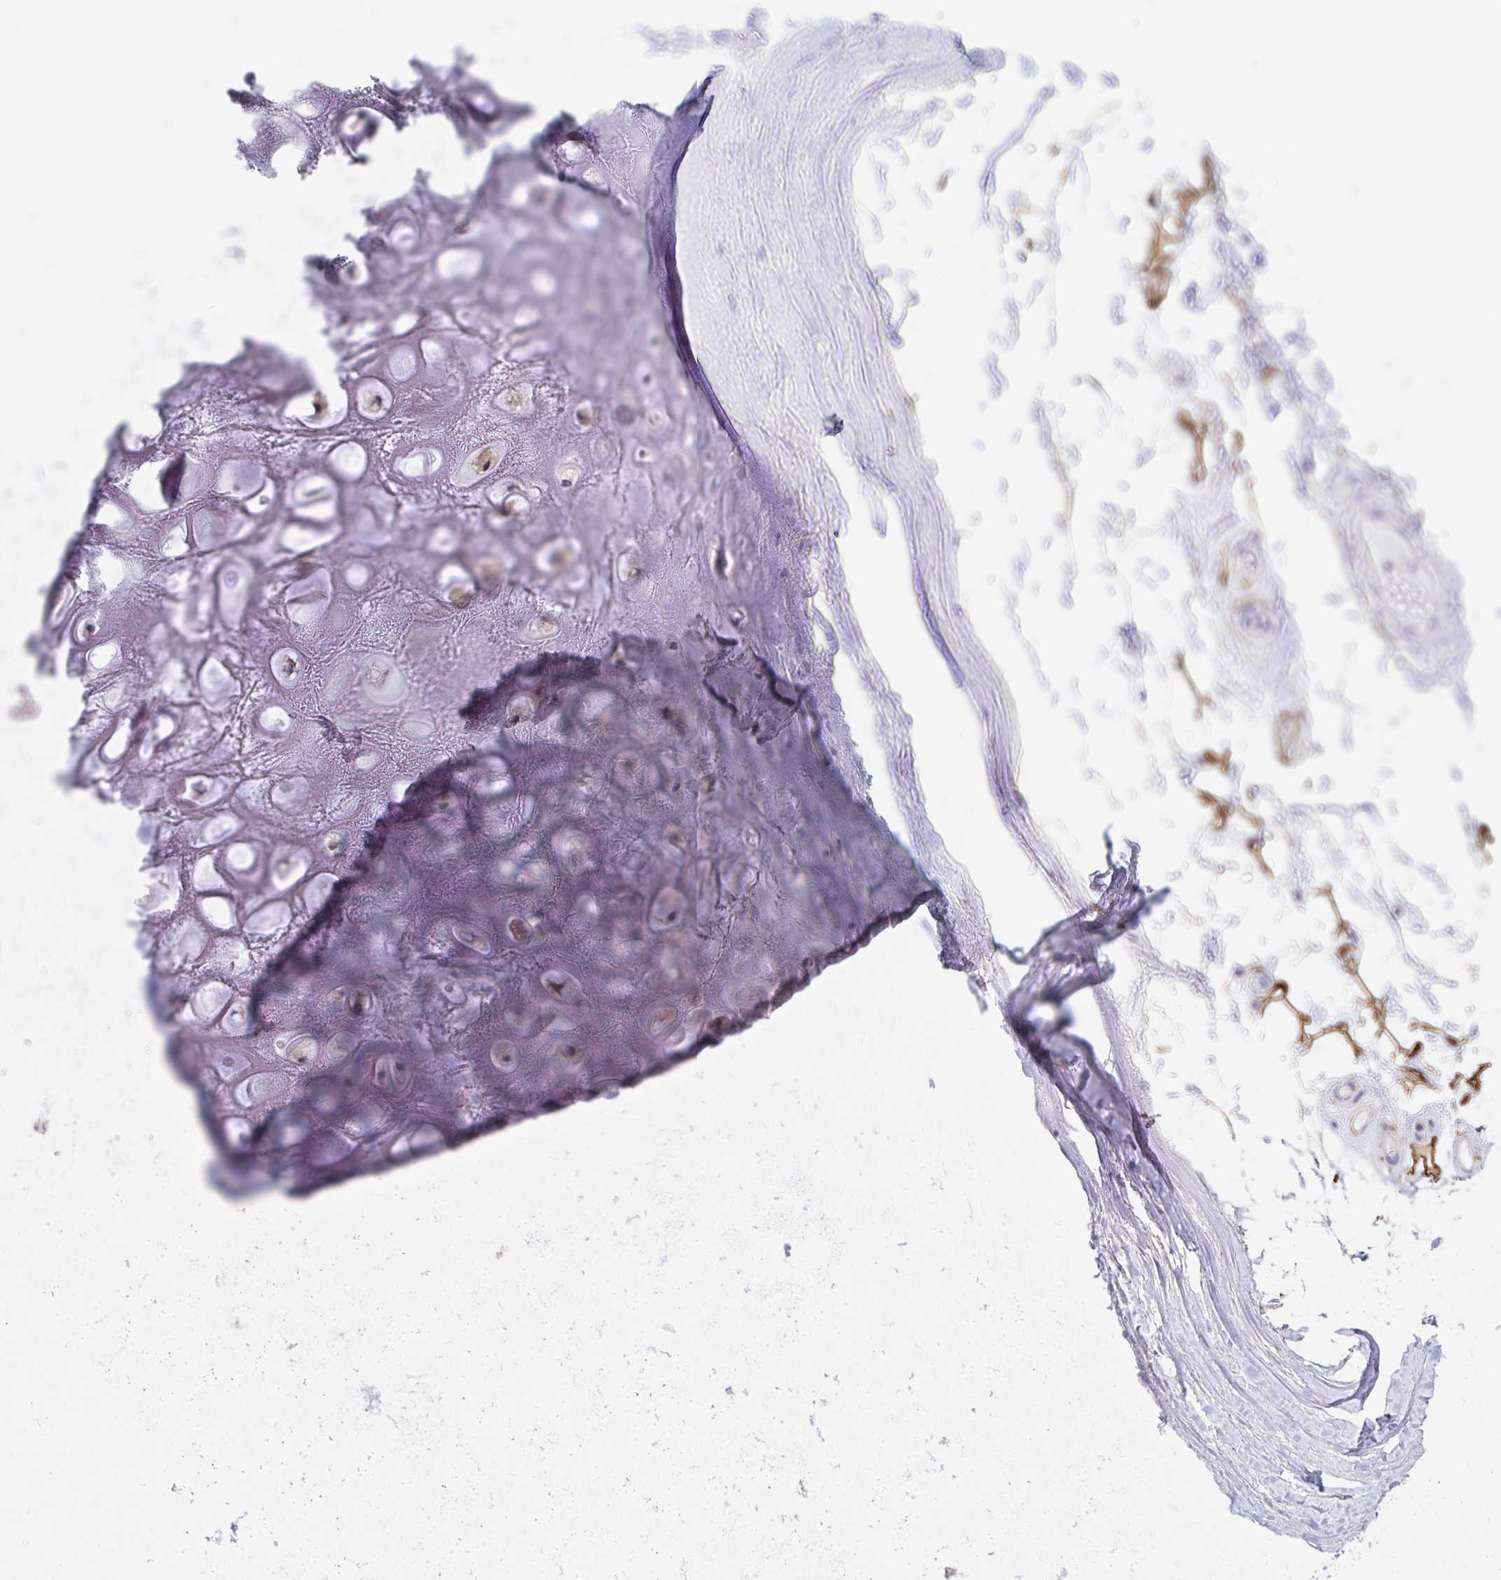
{"staining": {"intensity": "moderate", "quantity": "<25%", "location": "cytoplasmic/membranous"}, "tissue": "soft tissue", "cell_type": "Chondrocytes", "image_type": "normal", "snomed": [{"axis": "morphology", "description": "Normal tissue, NOS"}, {"axis": "topography", "description": "Lymph node"}, {"axis": "topography", "description": "Cartilage tissue"}, {"axis": "topography", "description": "Nasopharynx"}], "caption": "Brown immunohistochemical staining in normal soft tissue shows moderate cytoplasmic/membranous expression in approximately <25% of chondrocytes.", "gene": "ADH1A", "patient": {"sex": "male", "age": 63}}